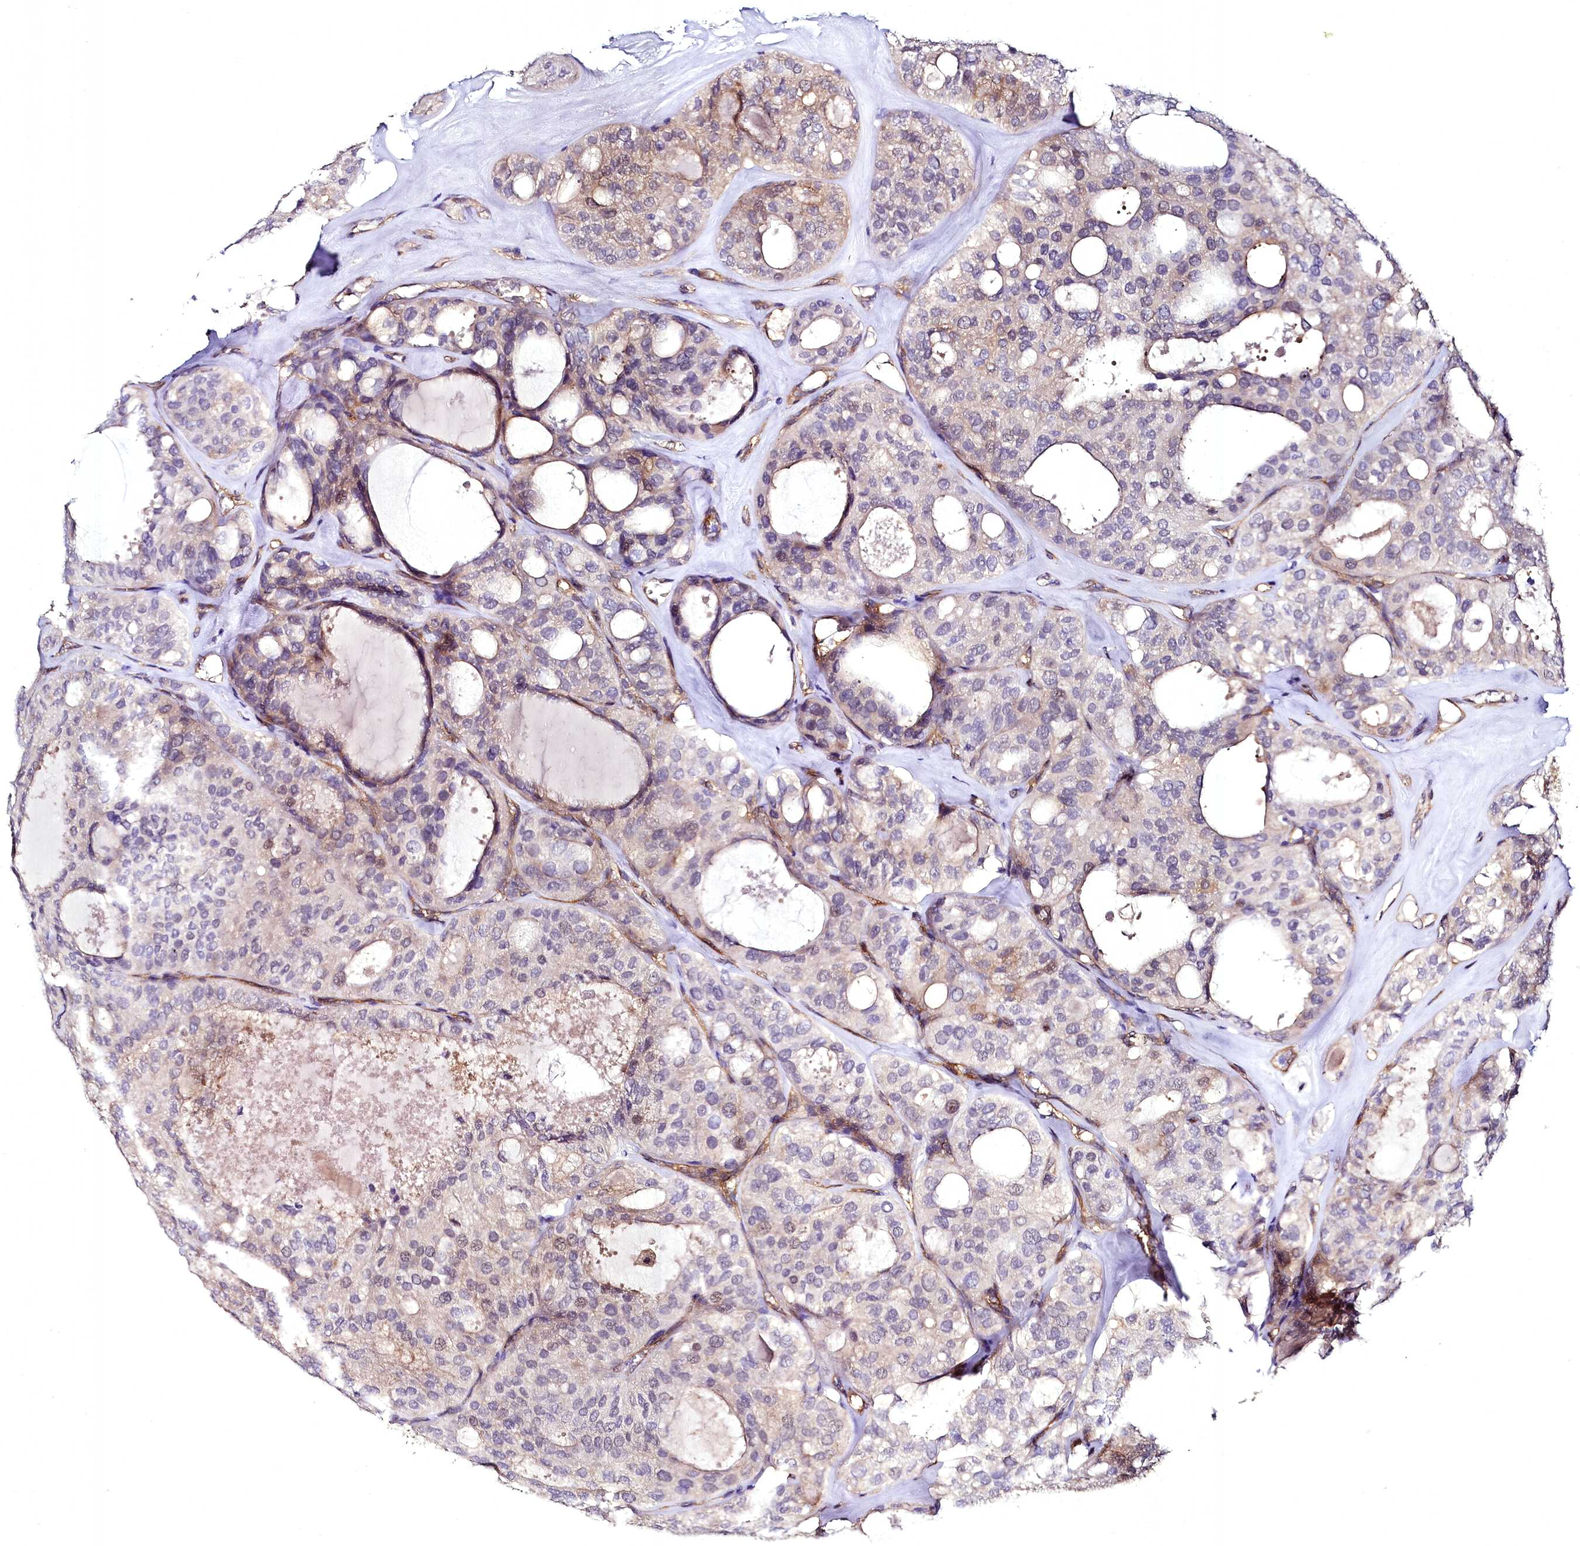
{"staining": {"intensity": "moderate", "quantity": "<25%", "location": "cytoplasmic/membranous"}, "tissue": "thyroid cancer", "cell_type": "Tumor cells", "image_type": "cancer", "snomed": [{"axis": "morphology", "description": "Follicular adenoma carcinoma, NOS"}, {"axis": "topography", "description": "Thyroid gland"}], "caption": "Immunohistochemical staining of thyroid cancer demonstrates low levels of moderate cytoplasmic/membranous protein positivity in about <25% of tumor cells. (DAB (3,3'-diaminobenzidine) IHC, brown staining for protein, blue staining for nuclei).", "gene": "STXBP1", "patient": {"sex": "male", "age": 75}}